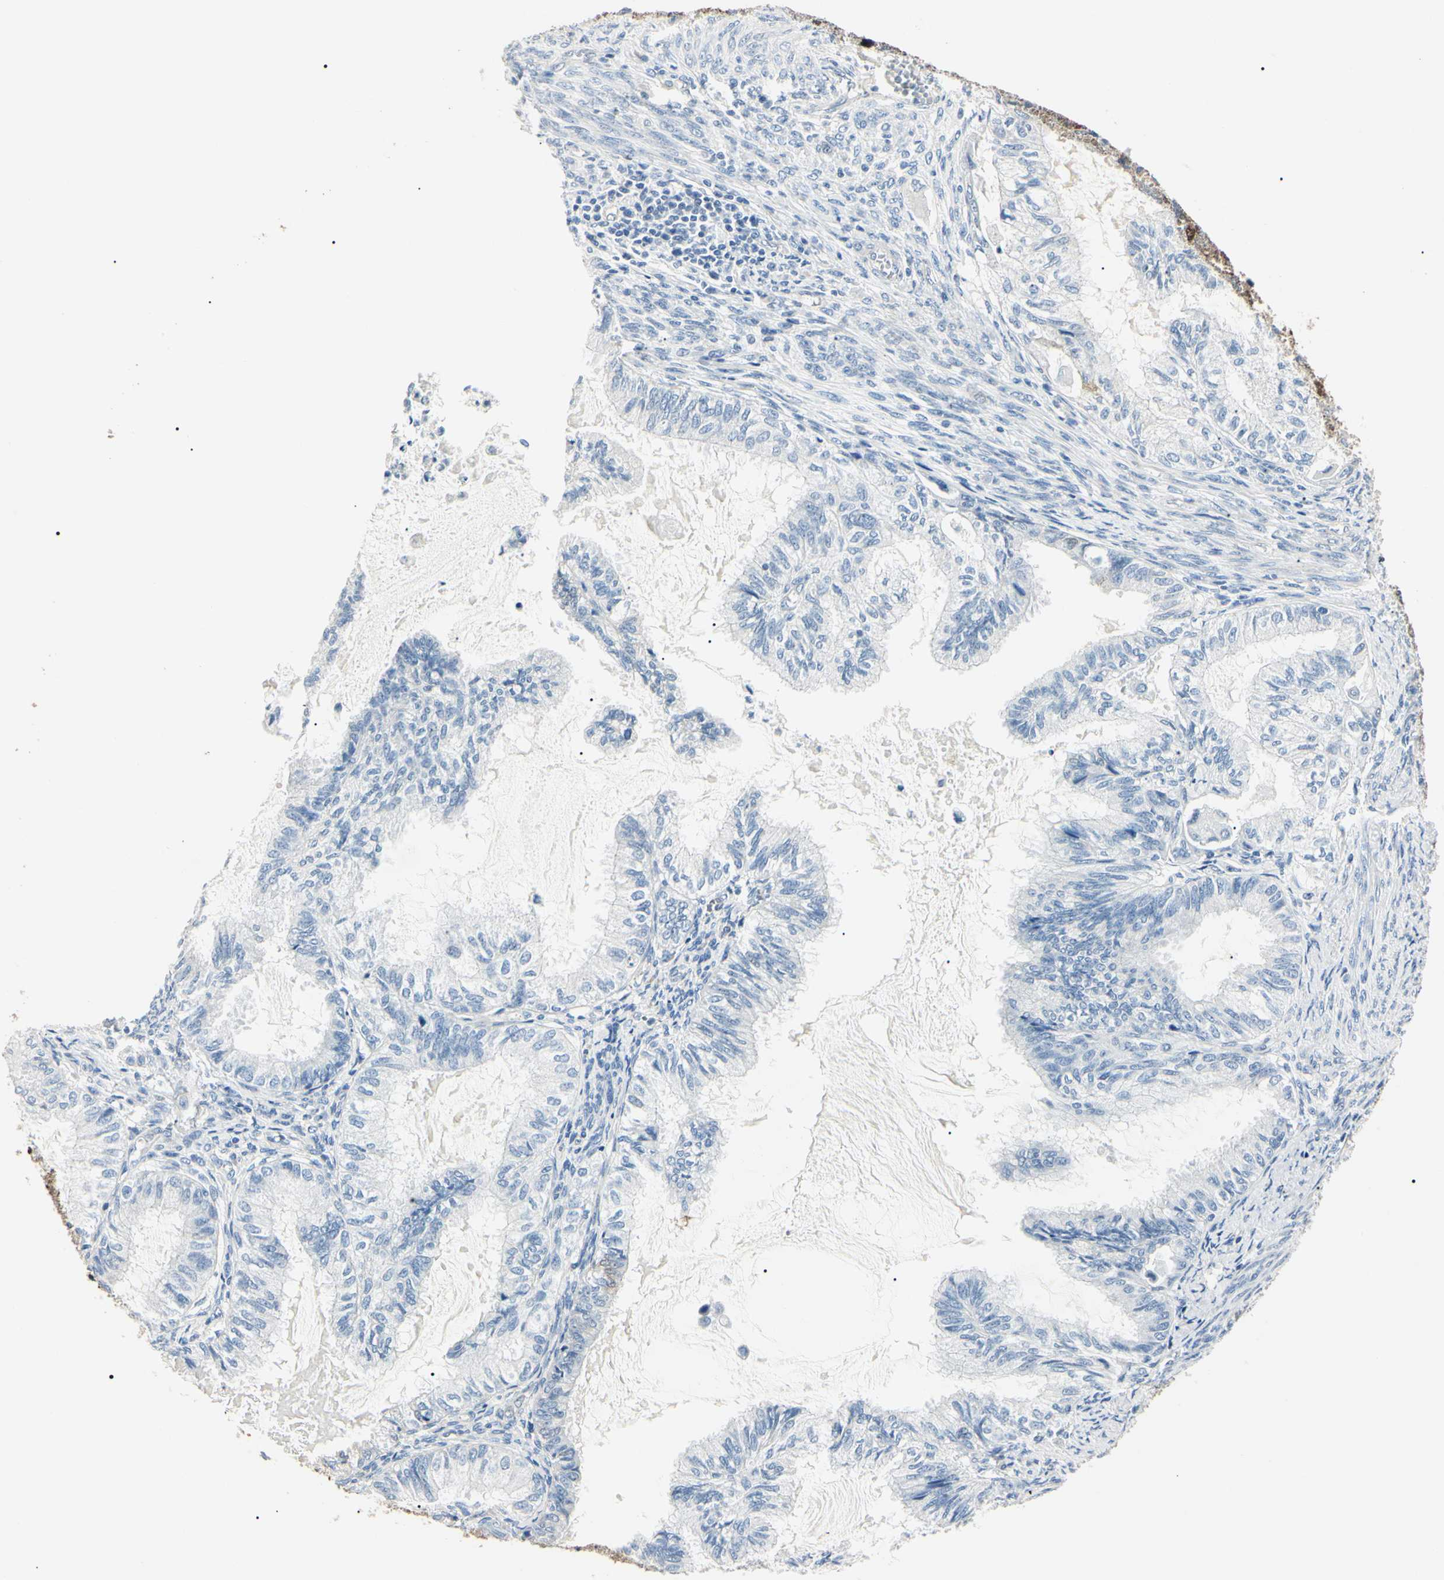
{"staining": {"intensity": "weak", "quantity": "<25%", "location": "cytoplasmic/membranous"}, "tissue": "cervical cancer", "cell_type": "Tumor cells", "image_type": "cancer", "snomed": [{"axis": "morphology", "description": "Normal tissue, NOS"}, {"axis": "morphology", "description": "Adenocarcinoma, NOS"}, {"axis": "topography", "description": "Cervix"}, {"axis": "topography", "description": "Endometrium"}], "caption": "A histopathology image of adenocarcinoma (cervical) stained for a protein shows no brown staining in tumor cells.", "gene": "AKR1C3", "patient": {"sex": "female", "age": 86}}